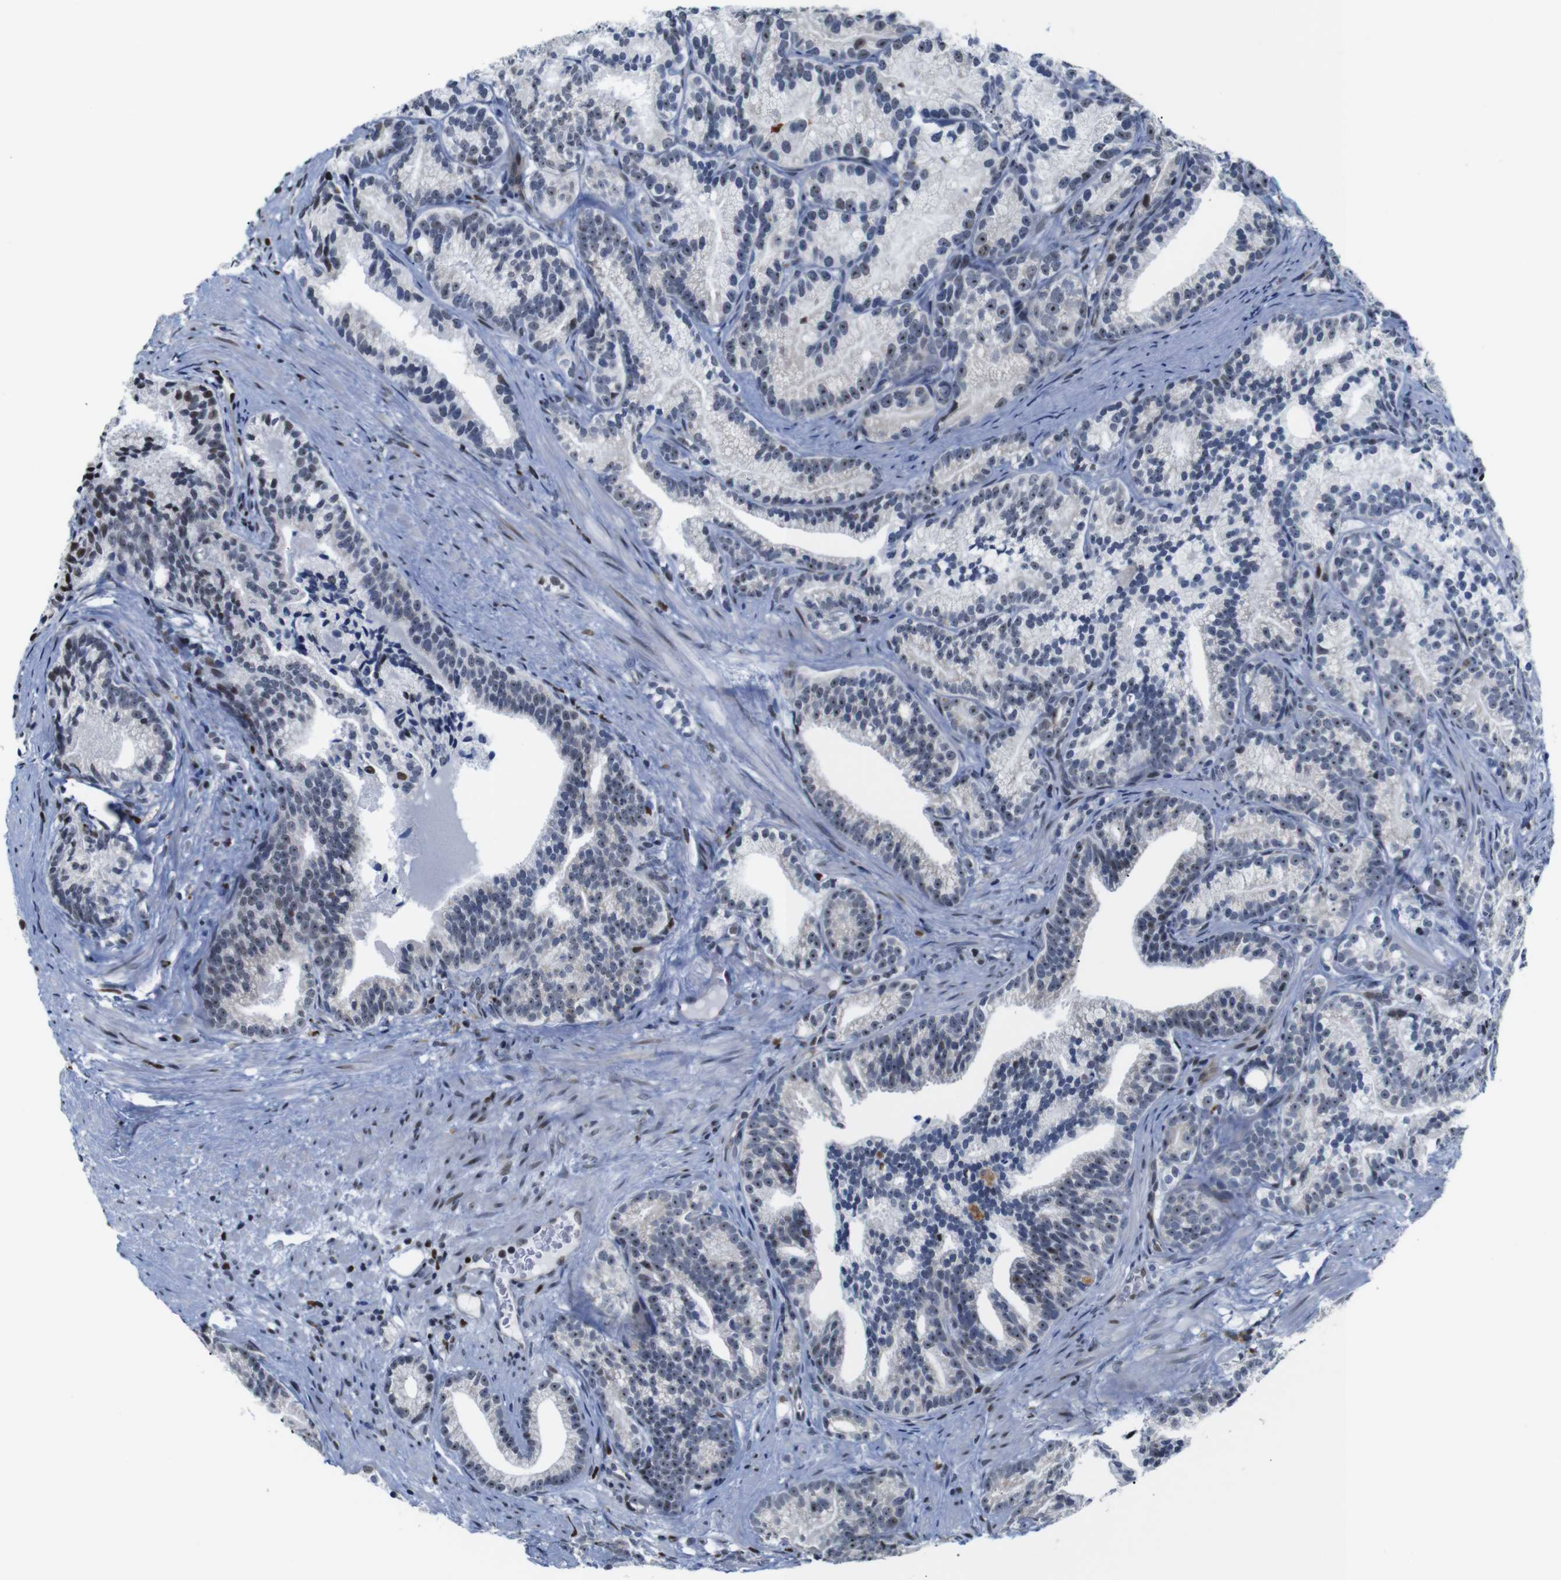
{"staining": {"intensity": "weak", "quantity": ">75%", "location": "nuclear"}, "tissue": "prostate cancer", "cell_type": "Tumor cells", "image_type": "cancer", "snomed": [{"axis": "morphology", "description": "Adenocarcinoma, Low grade"}, {"axis": "topography", "description": "Prostate"}], "caption": "An immunohistochemistry (IHC) micrograph of neoplastic tissue is shown. Protein staining in brown labels weak nuclear positivity in prostate cancer within tumor cells.", "gene": "GATA6", "patient": {"sex": "male", "age": 89}}